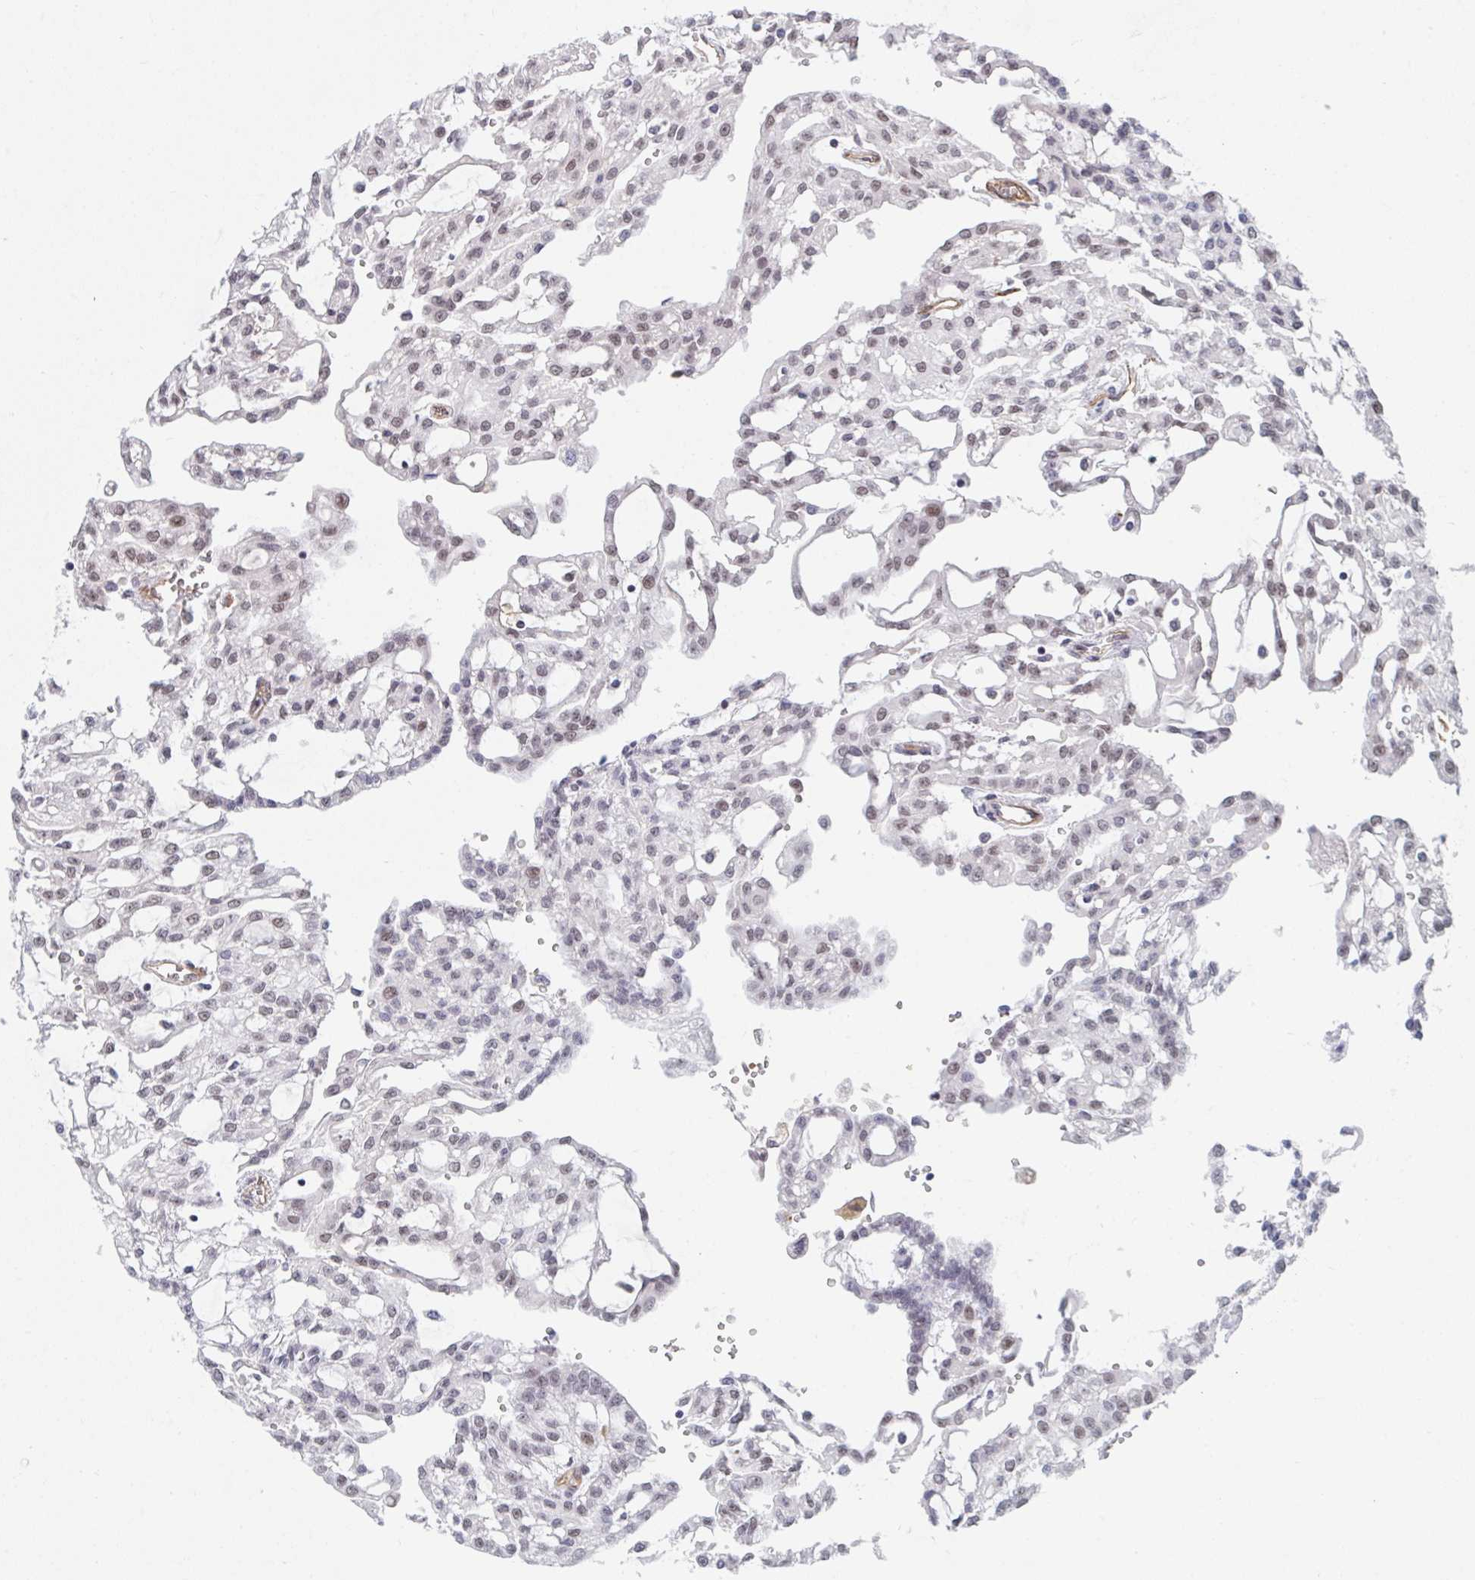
{"staining": {"intensity": "weak", "quantity": "25%-75%", "location": "nuclear"}, "tissue": "renal cancer", "cell_type": "Tumor cells", "image_type": "cancer", "snomed": [{"axis": "morphology", "description": "Adenocarcinoma, NOS"}, {"axis": "topography", "description": "Kidney"}], "caption": "About 25%-75% of tumor cells in human renal adenocarcinoma display weak nuclear protein expression as visualized by brown immunohistochemical staining.", "gene": "DSCAML1", "patient": {"sex": "male", "age": 63}}